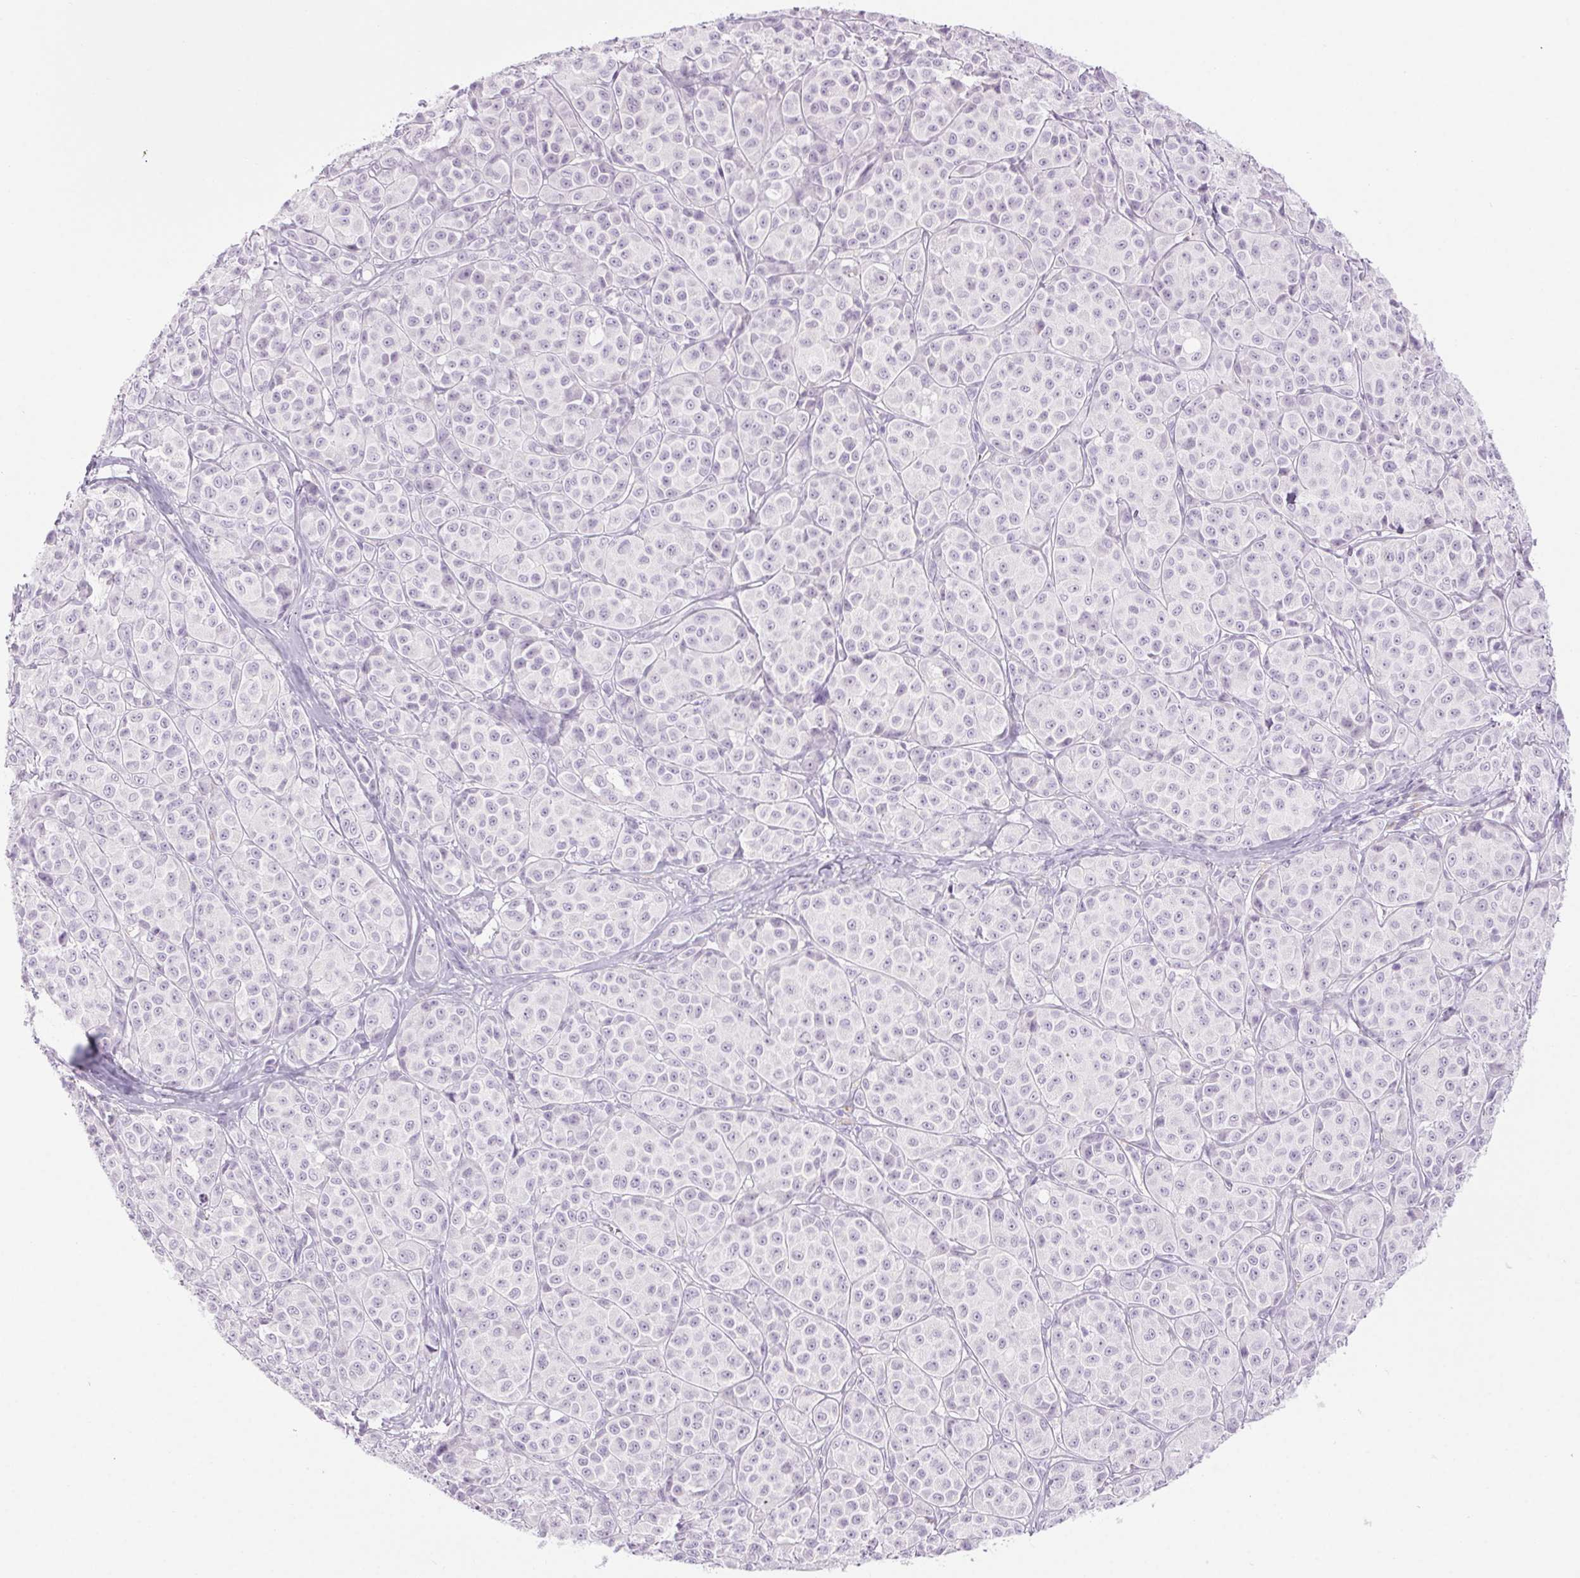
{"staining": {"intensity": "negative", "quantity": "none", "location": "none"}, "tissue": "melanoma", "cell_type": "Tumor cells", "image_type": "cancer", "snomed": [{"axis": "morphology", "description": "Malignant melanoma, NOS"}, {"axis": "topography", "description": "Skin"}], "caption": "This is an immunohistochemistry image of malignant melanoma. There is no expression in tumor cells.", "gene": "LRP2", "patient": {"sex": "male", "age": 89}}